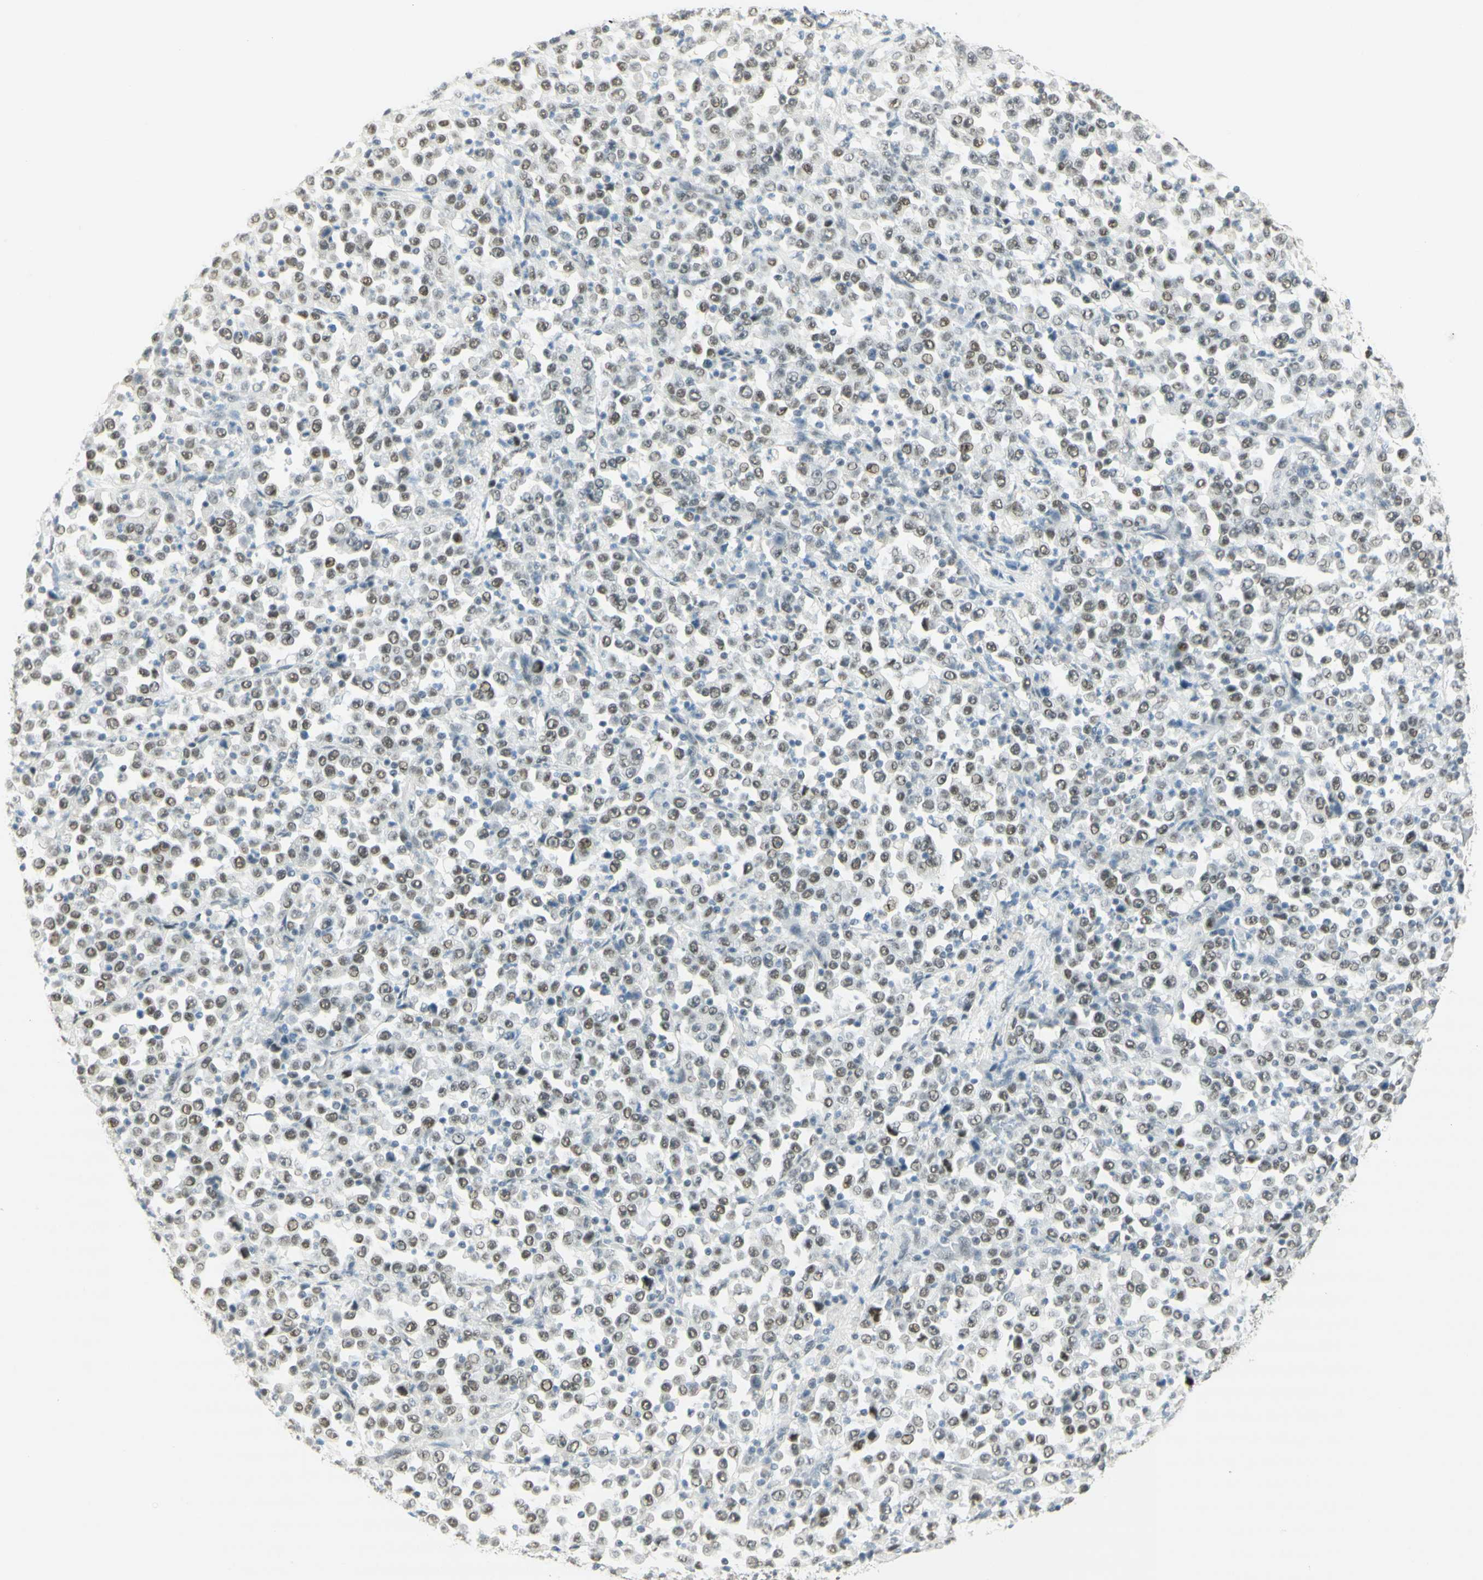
{"staining": {"intensity": "weak", "quantity": ">75%", "location": "nuclear"}, "tissue": "stomach cancer", "cell_type": "Tumor cells", "image_type": "cancer", "snomed": [{"axis": "morphology", "description": "Normal tissue, NOS"}, {"axis": "morphology", "description": "Adenocarcinoma, NOS"}, {"axis": "topography", "description": "Stomach, upper"}, {"axis": "topography", "description": "Stomach"}], "caption": "Stomach cancer tissue shows weak nuclear positivity in about >75% of tumor cells, visualized by immunohistochemistry.", "gene": "PMS2", "patient": {"sex": "male", "age": 59}}